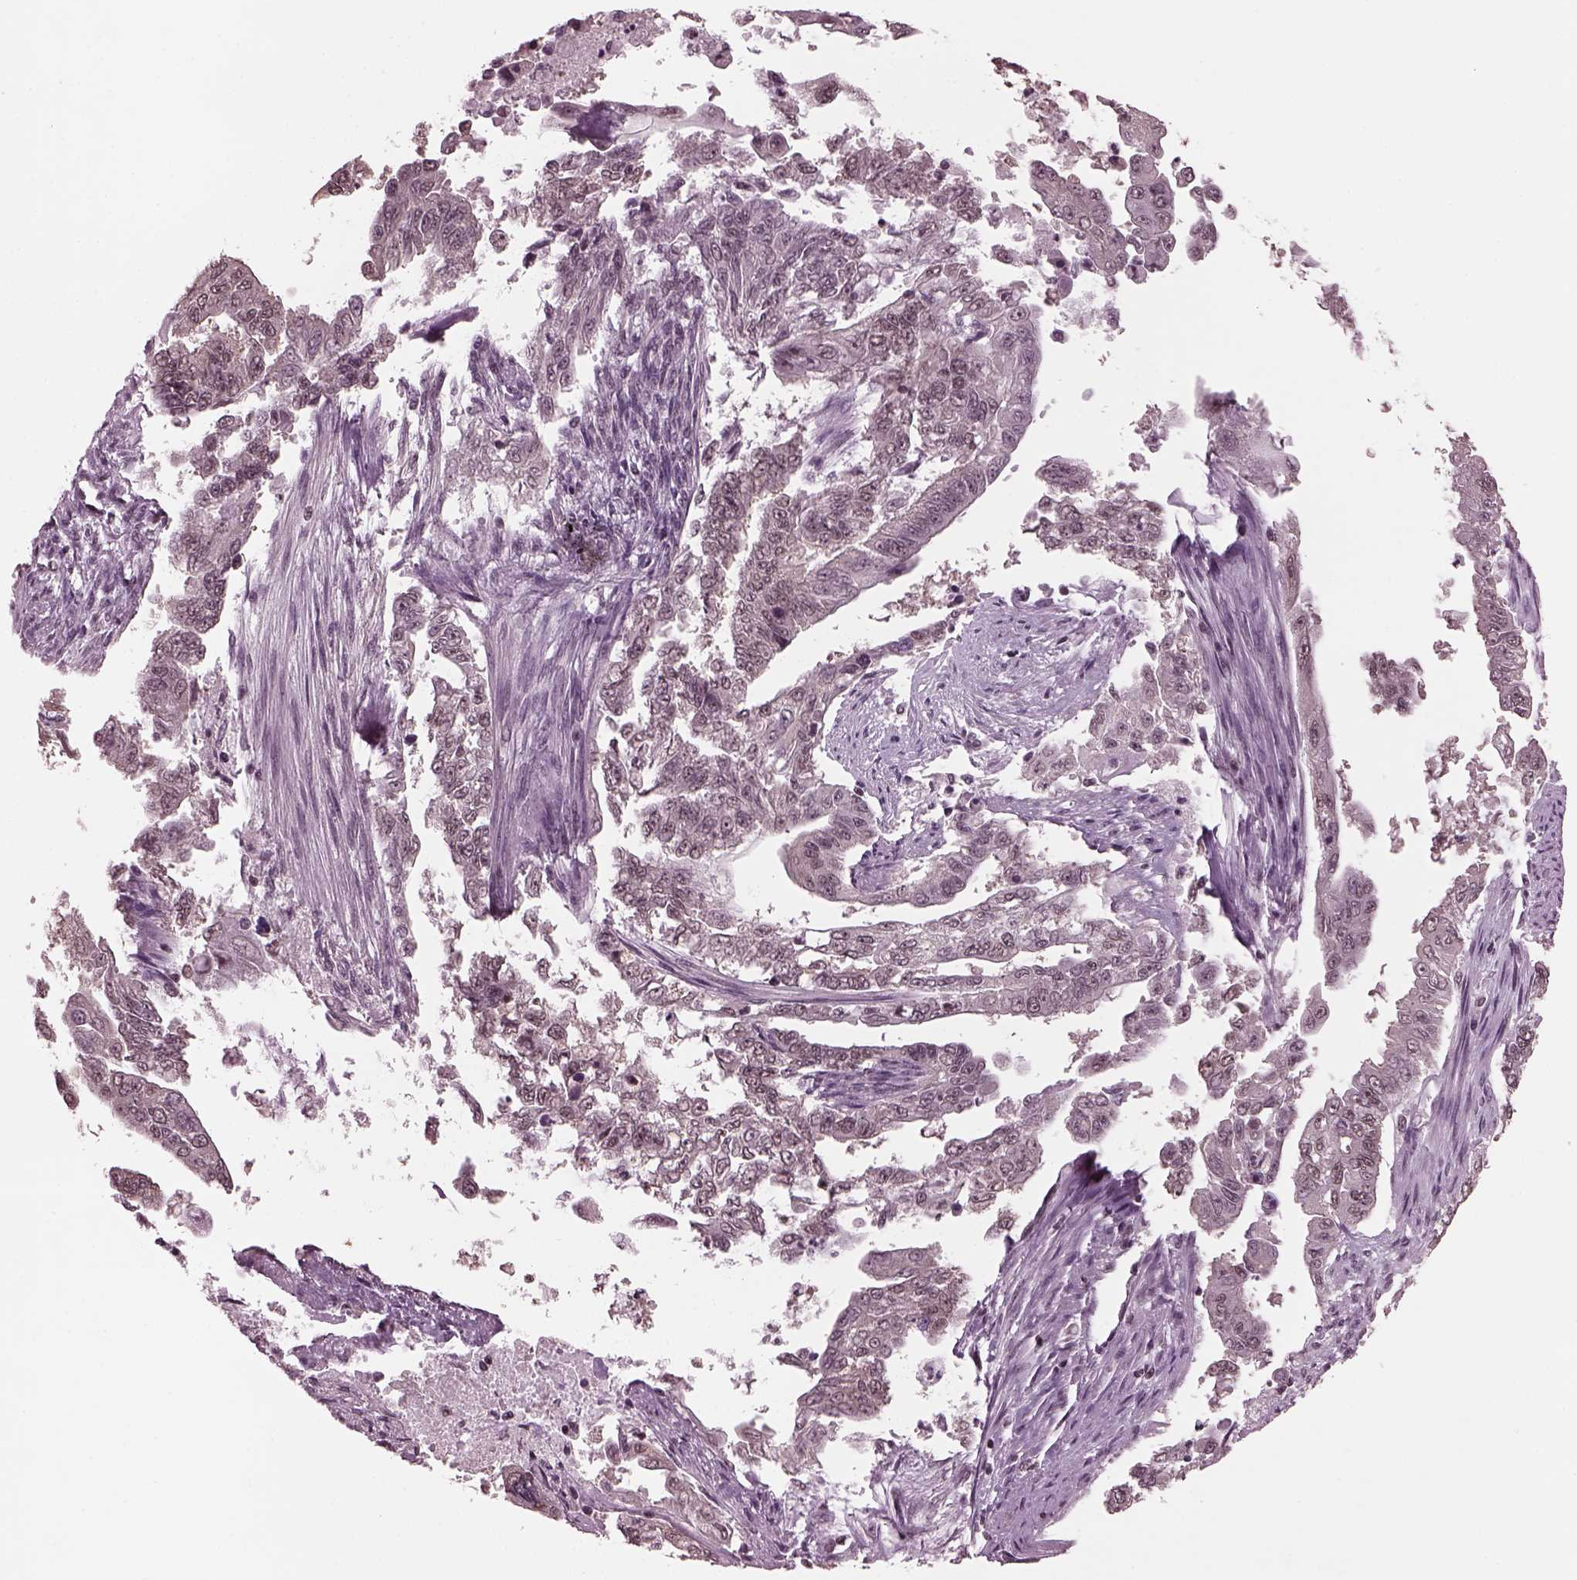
{"staining": {"intensity": "negative", "quantity": "none", "location": "none"}, "tissue": "endometrial cancer", "cell_type": "Tumor cells", "image_type": "cancer", "snomed": [{"axis": "morphology", "description": "Adenocarcinoma, NOS"}, {"axis": "topography", "description": "Uterus"}], "caption": "A histopathology image of endometrial cancer stained for a protein demonstrates no brown staining in tumor cells.", "gene": "RUVBL2", "patient": {"sex": "female", "age": 59}}